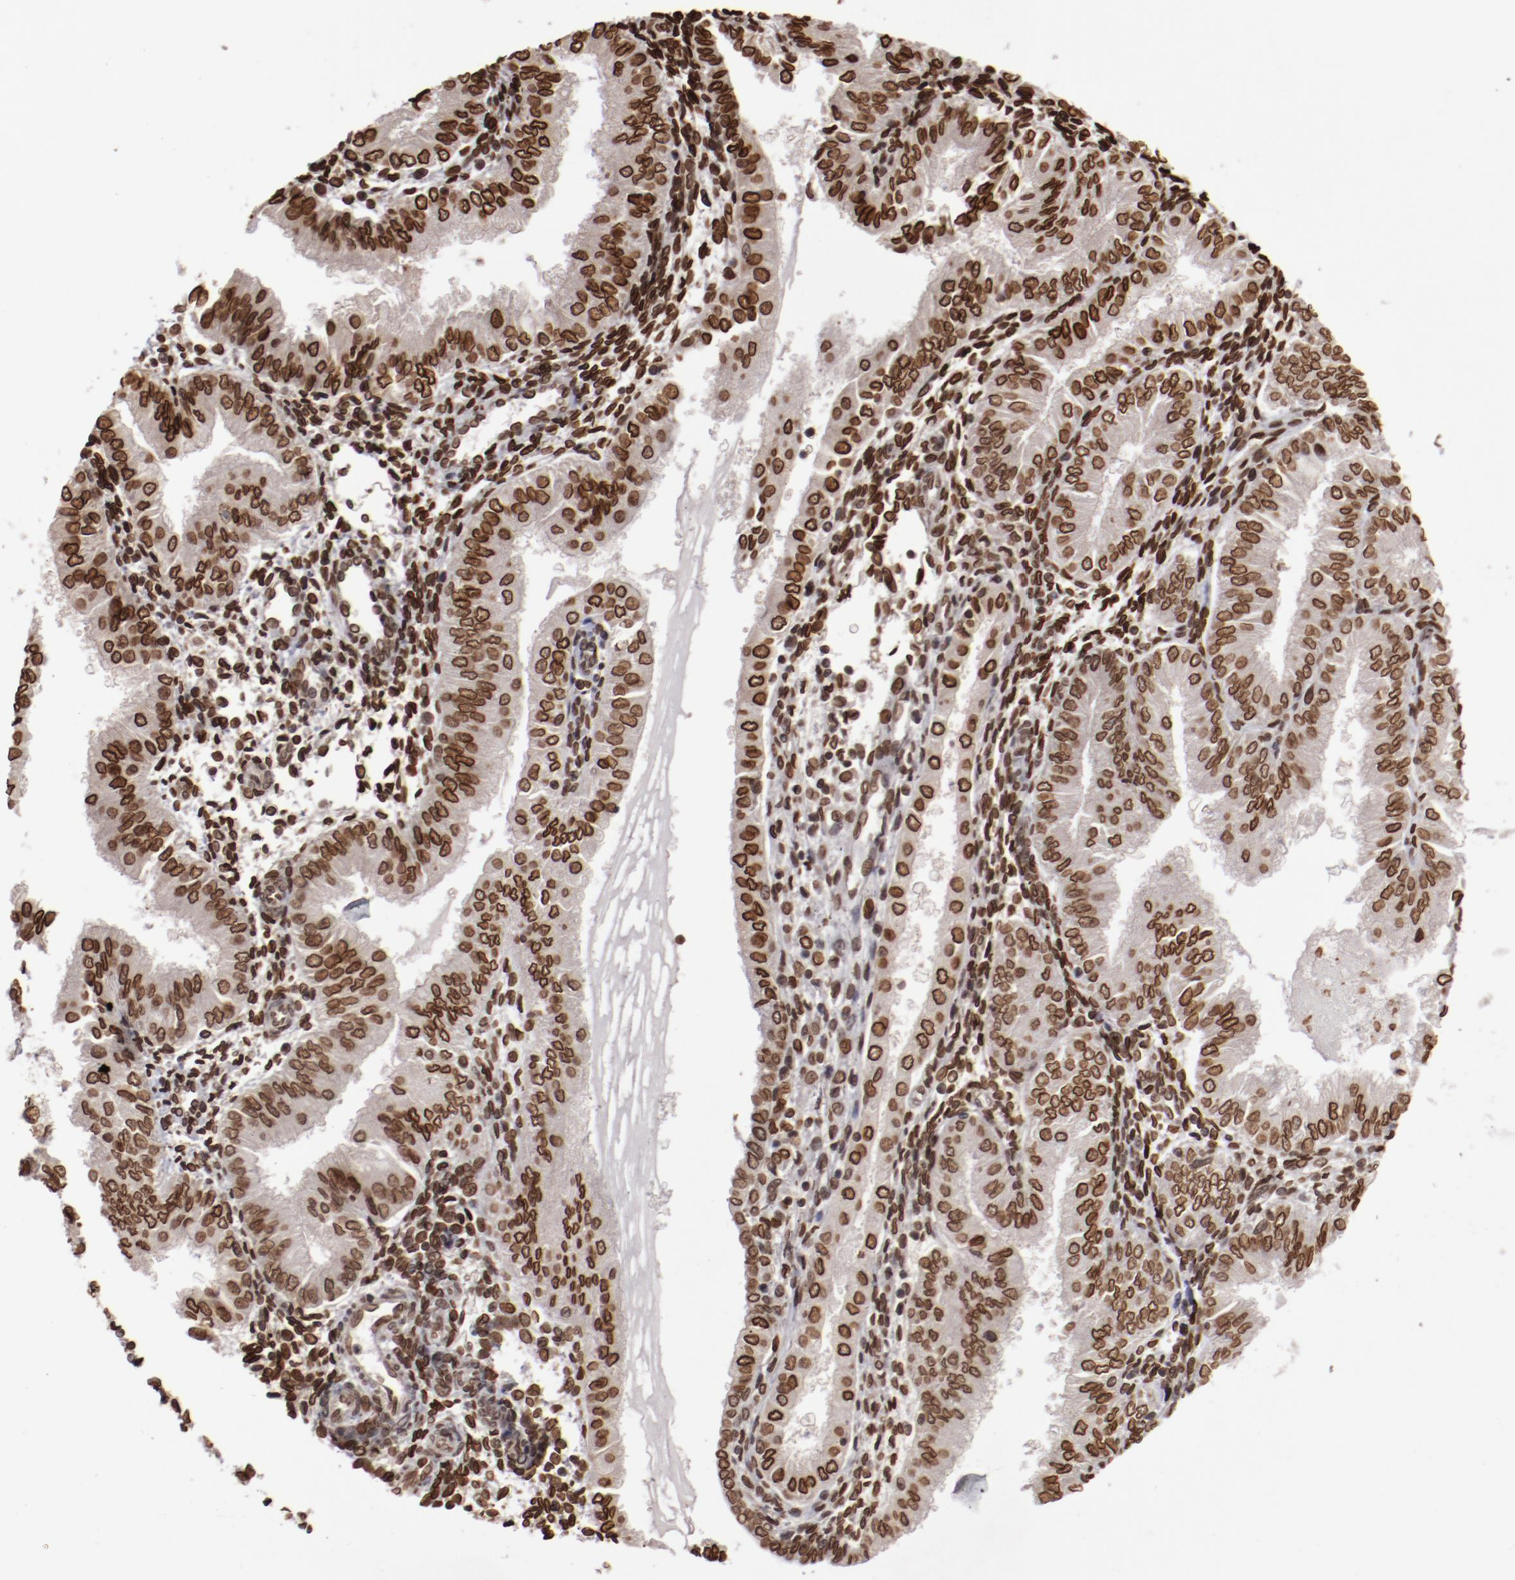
{"staining": {"intensity": "strong", "quantity": ">75%", "location": "nuclear"}, "tissue": "endometrial cancer", "cell_type": "Tumor cells", "image_type": "cancer", "snomed": [{"axis": "morphology", "description": "Adenocarcinoma, NOS"}, {"axis": "topography", "description": "Endometrium"}], "caption": "Tumor cells display high levels of strong nuclear expression in about >75% of cells in human endometrial cancer (adenocarcinoma). The staining is performed using DAB brown chromogen to label protein expression. The nuclei are counter-stained blue using hematoxylin.", "gene": "AKT1", "patient": {"sex": "female", "age": 53}}